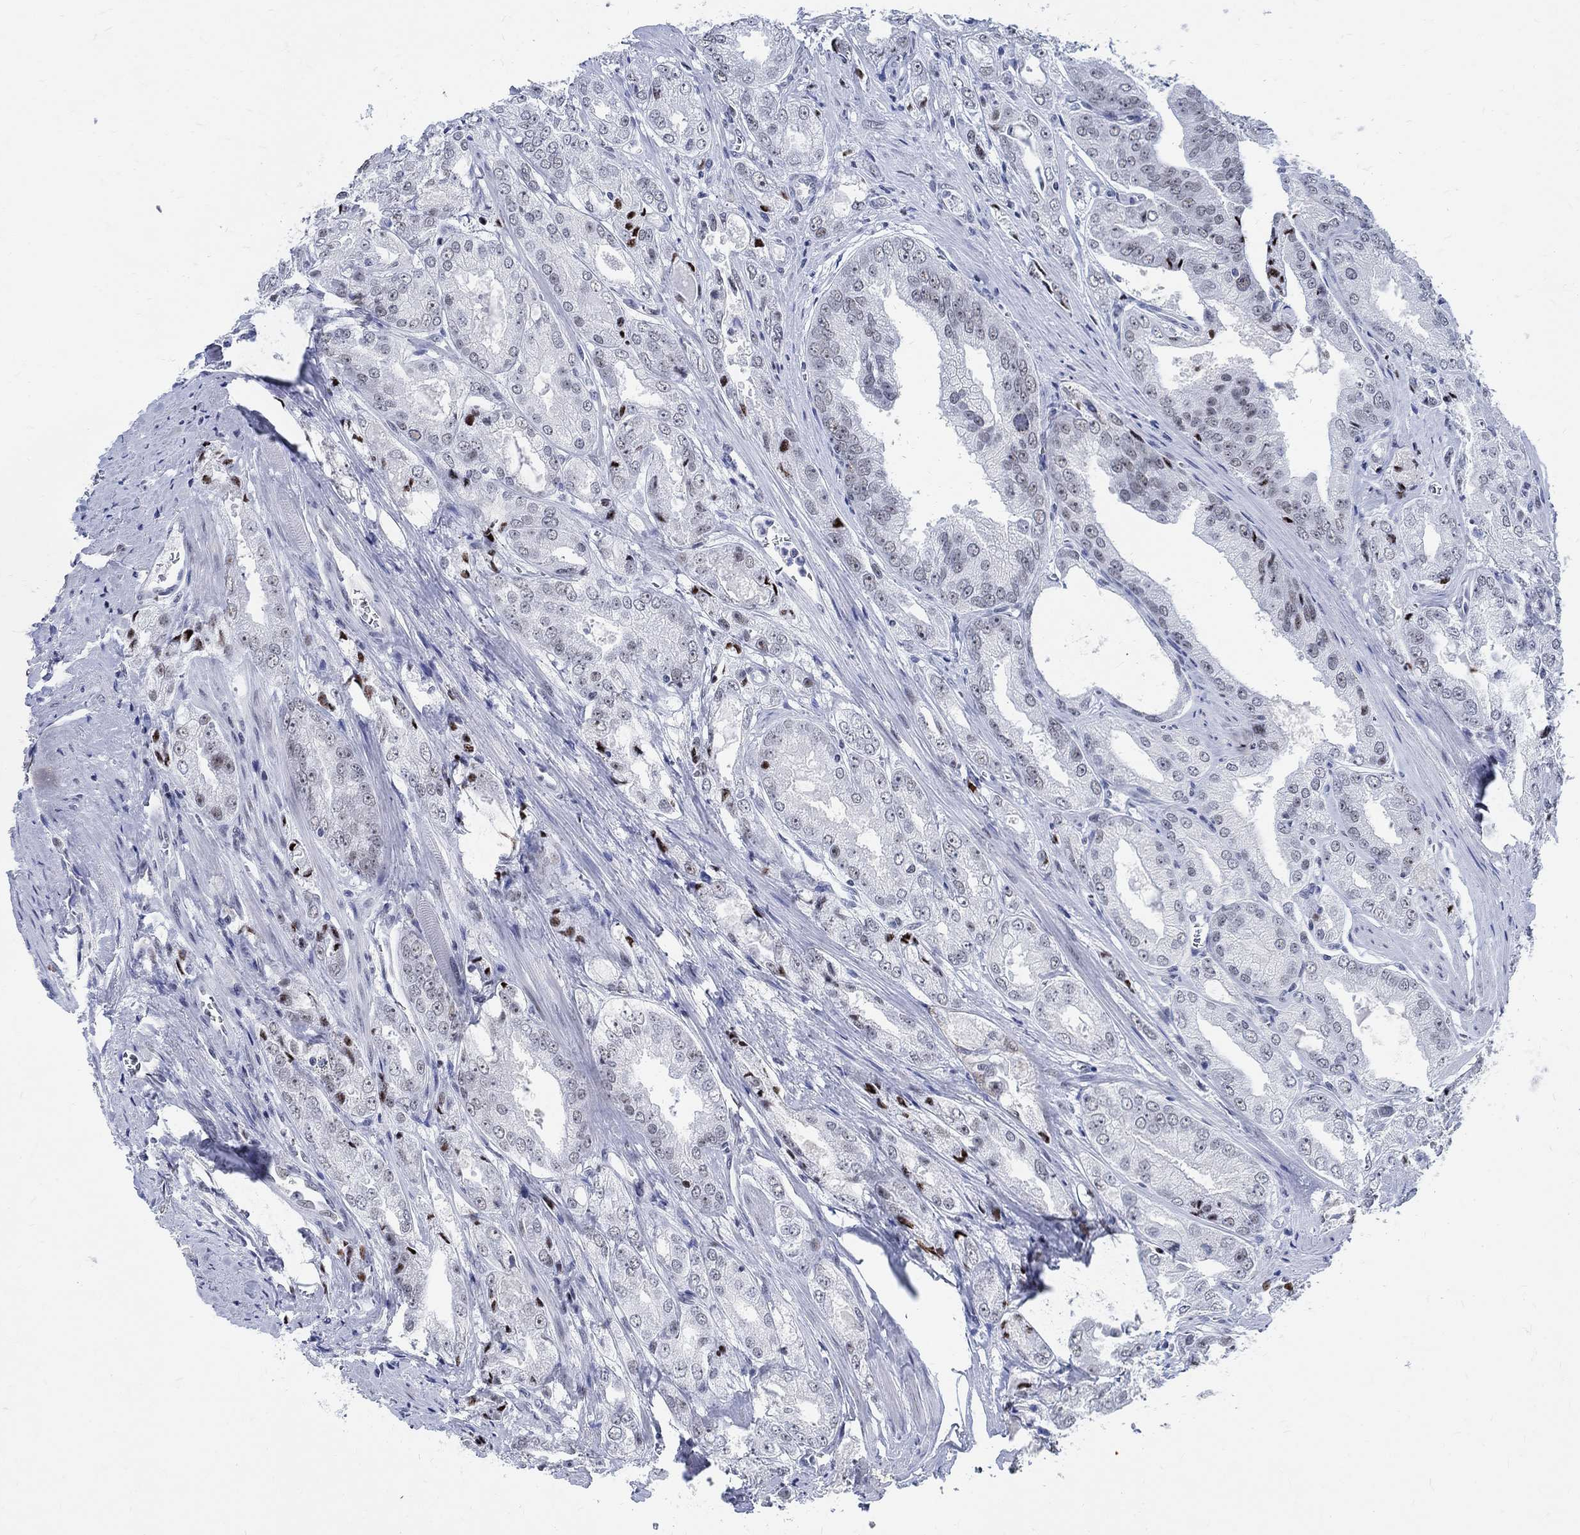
{"staining": {"intensity": "weak", "quantity": "<25%", "location": "nuclear"}, "tissue": "prostate cancer", "cell_type": "Tumor cells", "image_type": "cancer", "snomed": [{"axis": "morphology", "description": "Adenocarcinoma, NOS"}, {"axis": "morphology", "description": "Adenocarcinoma, High grade"}, {"axis": "topography", "description": "Prostate"}], "caption": "A histopathology image of human adenocarcinoma (prostate) is negative for staining in tumor cells.", "gene": "DLK1", "patient": {"sex": "male", "age": 70}}